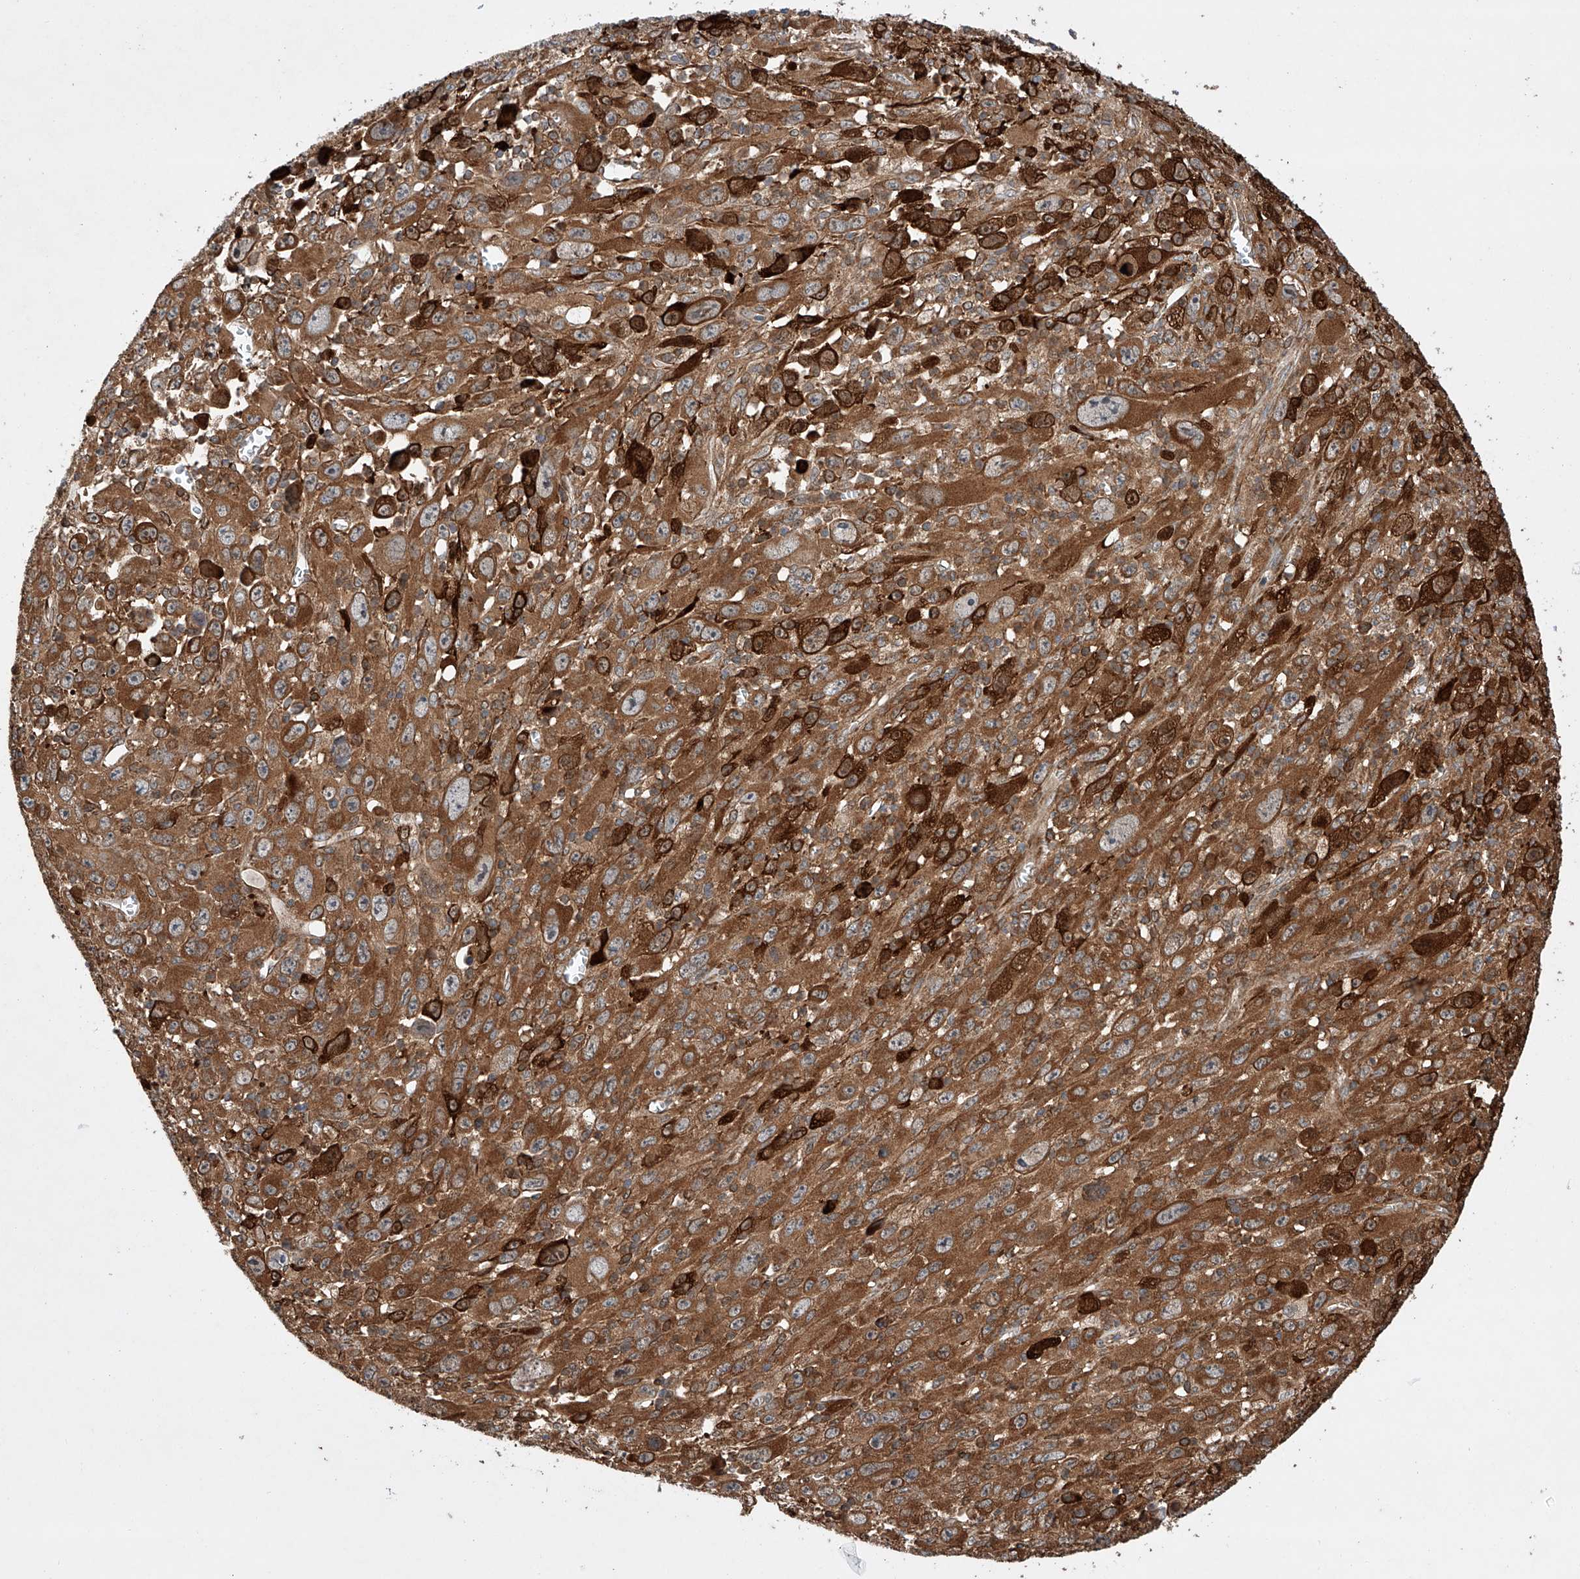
{"staining": {"intensity": "strong", "quantity": ">75%", "location": "cytoplasmic/membranous"}, "tissue": "melanoma", "cell_type": "Tumor cells", "image_type": "cancer", "snomed": [{"axis": "morphology", "description": "Malignant melanoma, Metastatic site"}, {"axis": "topography", "description": "Skin"}], "caption": "Malignant melanoma (metastatic site) tissue reveals strong cytoplasmic/membranous positivity in about >75% of tumor cells Immunohistochemistry stains the protein of interest in brown and the nuclei are stained blue.", "gene": "TIMM23", "patient": {"sex": "female", "age": 56}}